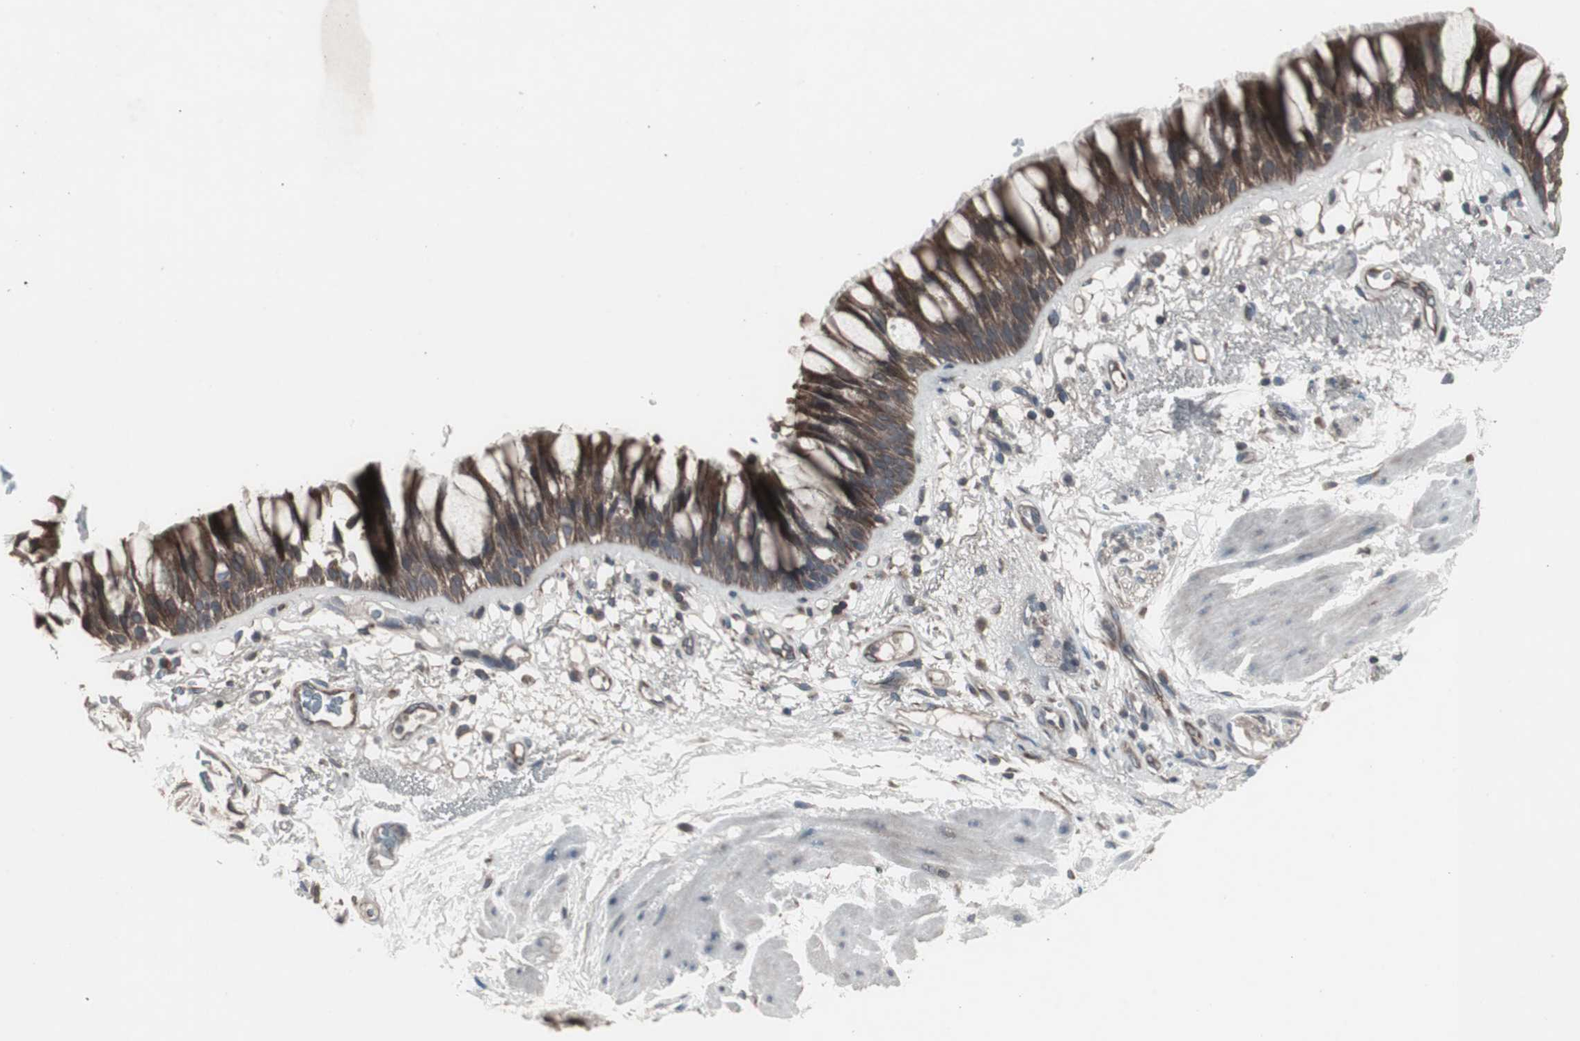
{"staining": {"intensity": "strong", "quantity": "25%-75%", "location": "cytoplasmic/membranous"}, "tissue": "bronchus", "cell_type": "Respiratory epithelial cells", "image_type": "normal", "snomed": [{"axis": "morphology", "description": "Normal tissue, NOS"}, {"axis": "topography", "description": "Bronchus"}], "caption": "Immunohistochemical staining of normal human bronchus exhibits 25%-75% levels of strong cytoplasmic/membranous protein expression in approximately 25%-75% of respiratory epithelial cells.", "gene": "SSTR2", "patient": {"sex": "male", "age": 66}}